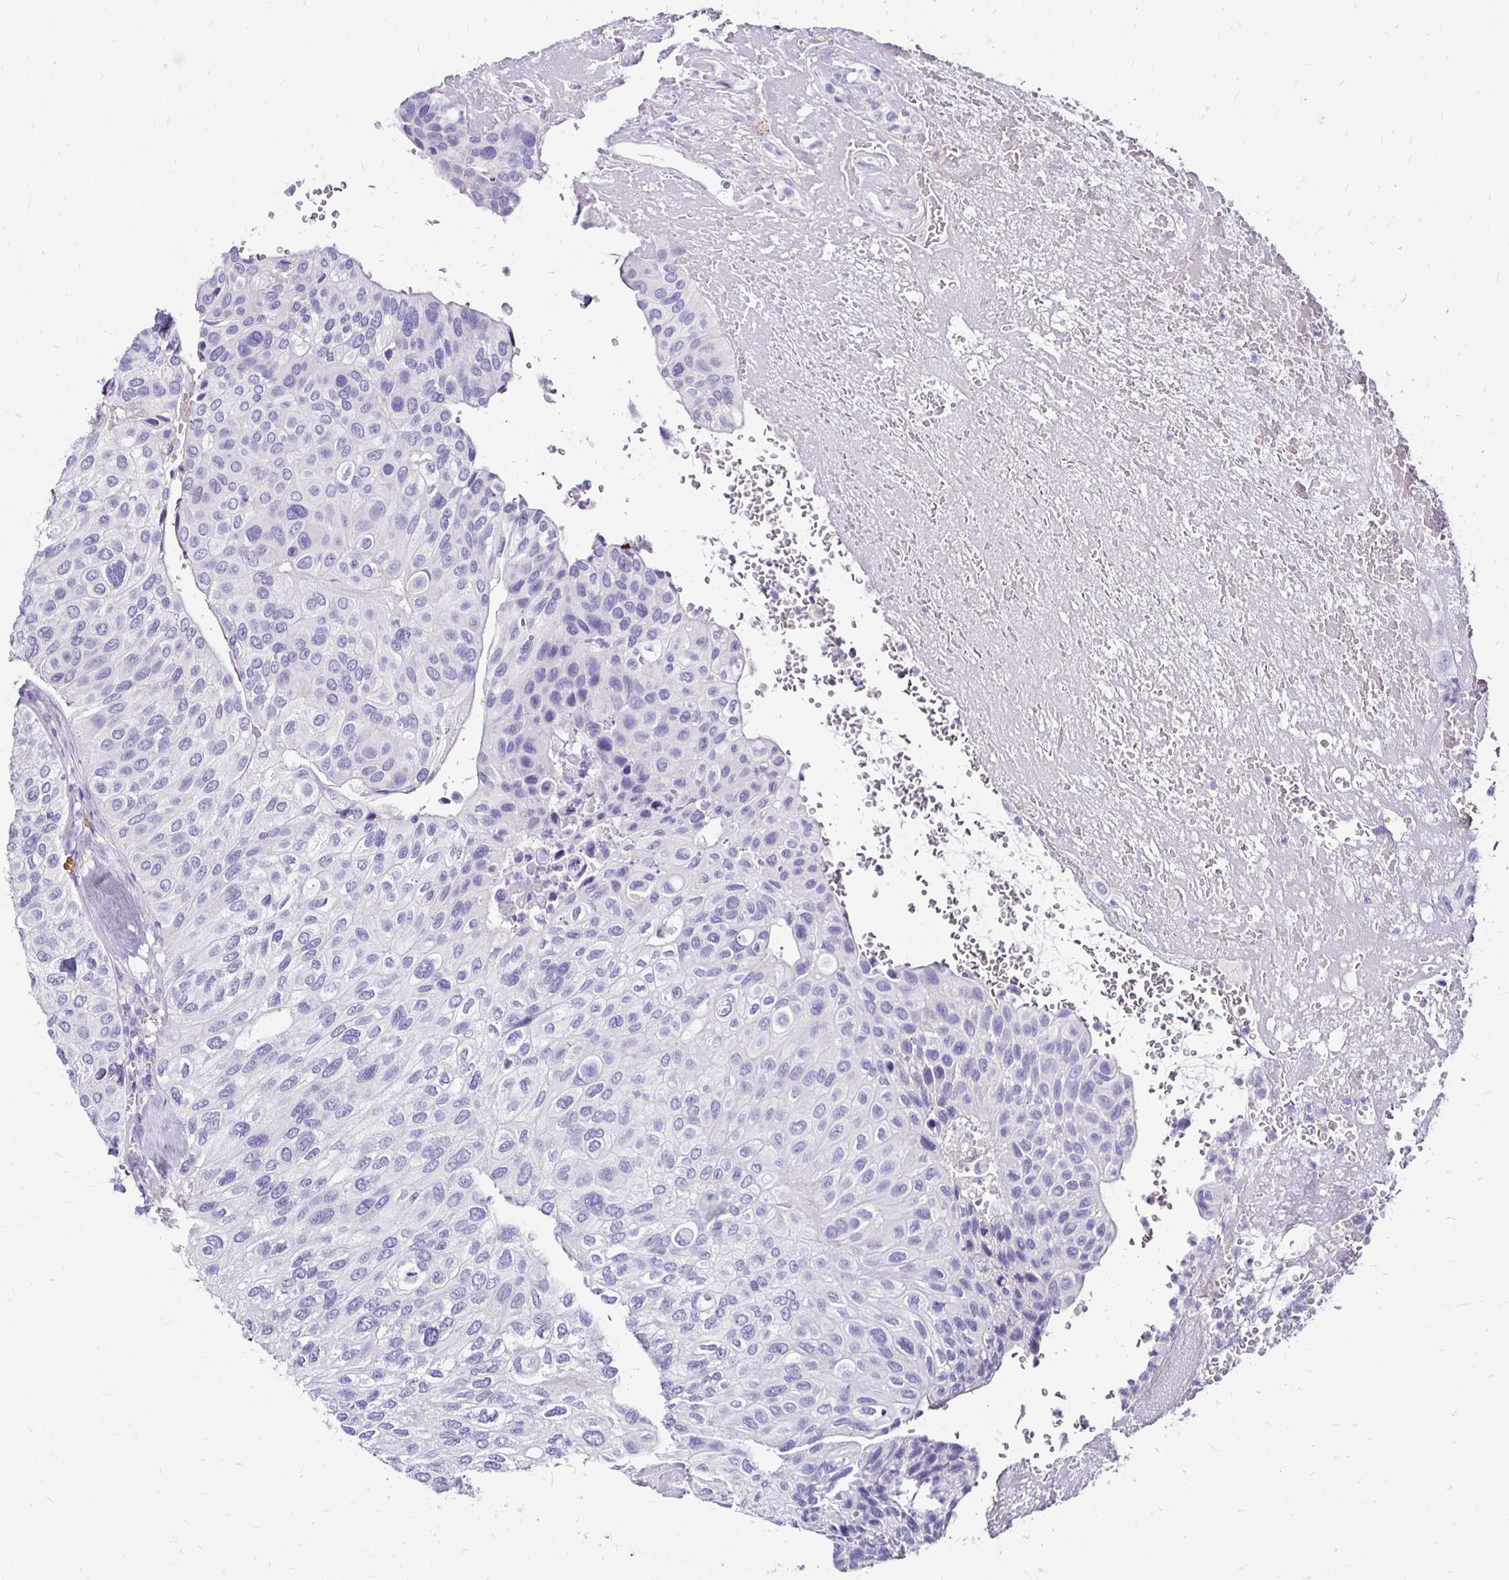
{"staining": {"intensity": "negative", "quantity": "none", "location": "none"}, "tissue": "urothelial cancer", "cell_type": "Tumor cells", "image_type": "cancer", "snomed": [{"axis": "morphology", "description": "Urothelial carcinoma, High grade"}, {"axis": "topography", "description": "Urinary bladder"}], "caption": "The histopathology image demonstrates no staining of tumor cells in urothelial carcinoma (high-grade).", "gene": "KCNT1", "patient": {"sex": "male", "age": 66}}